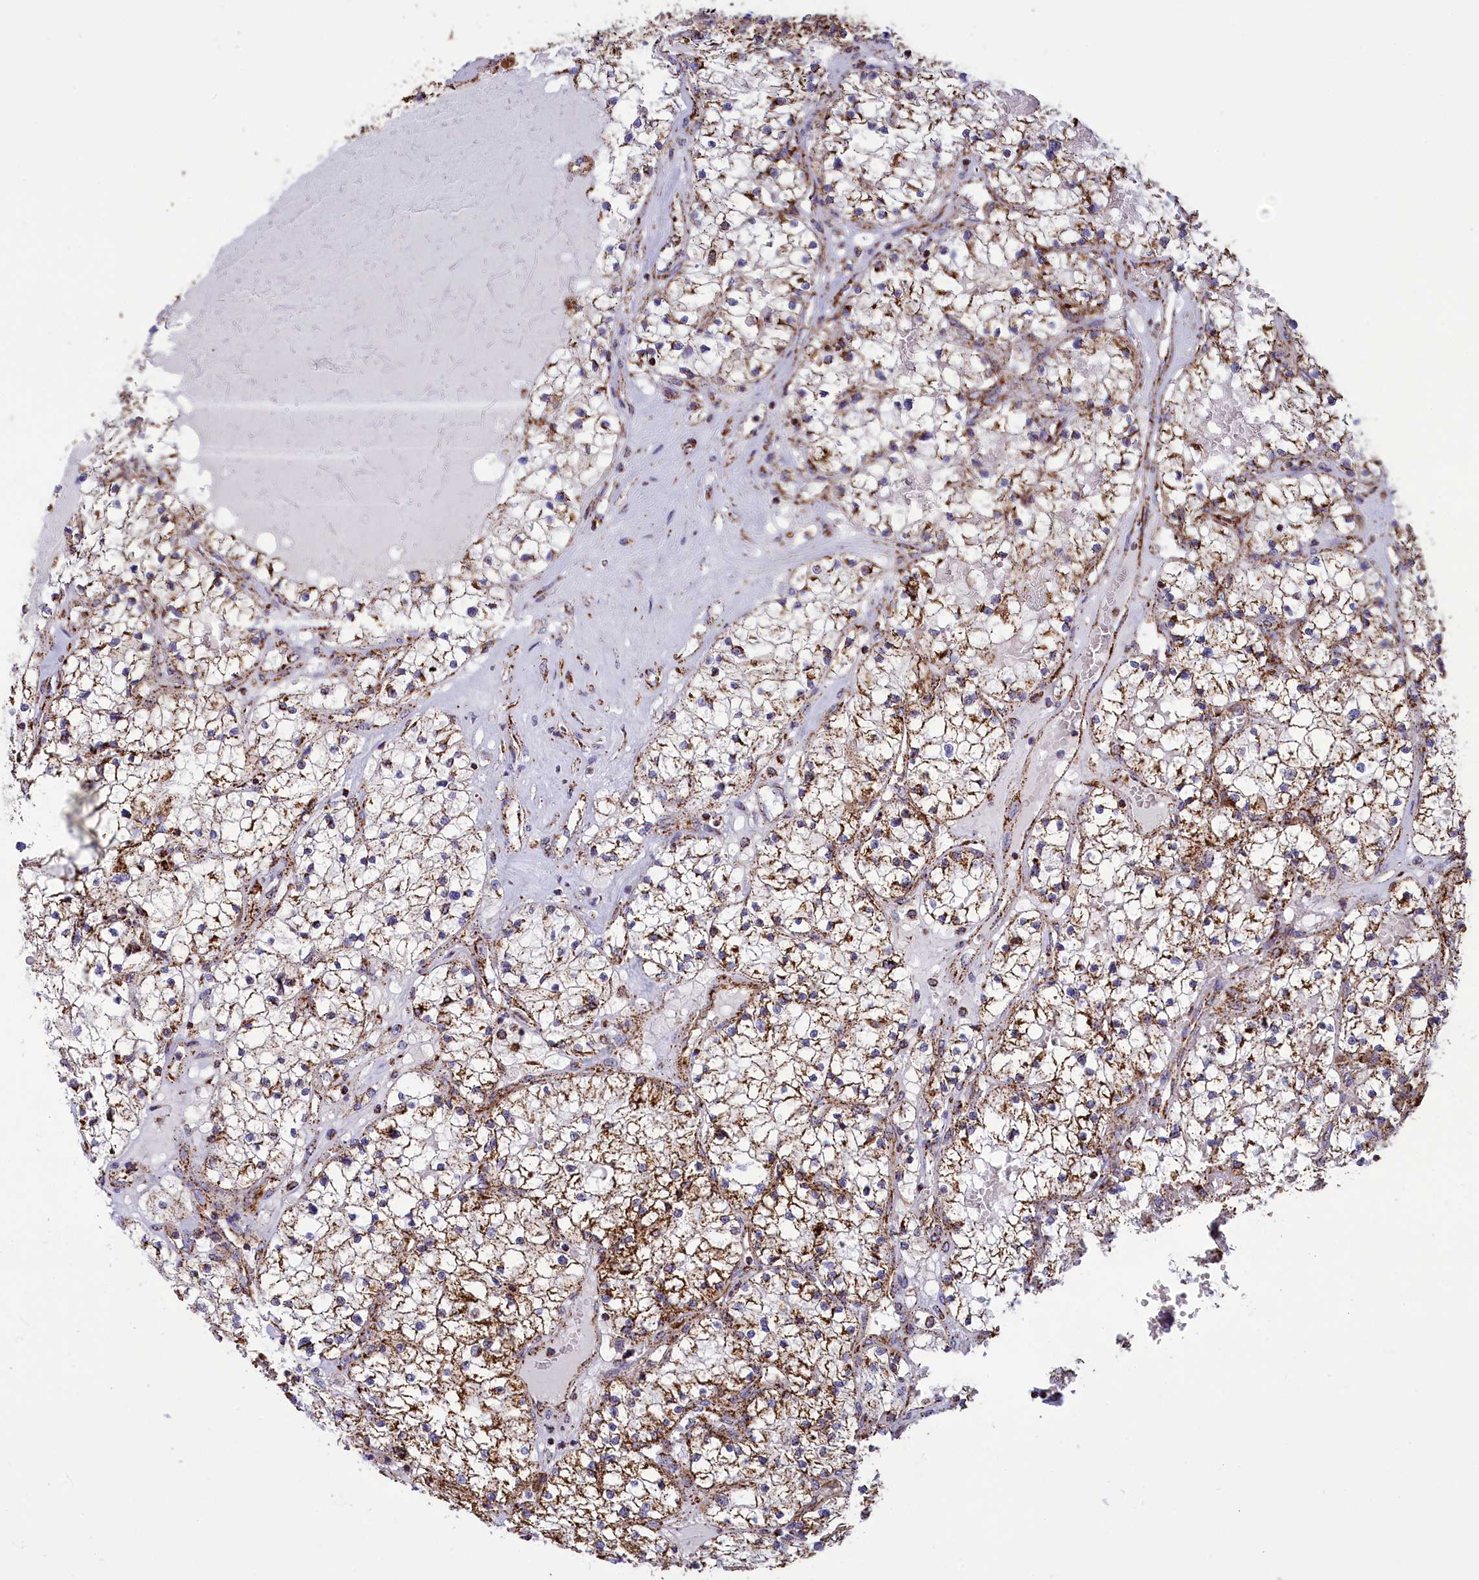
{"staining": {"intensity": "moderate", "quantity": ">75%", "location": "cytoplasmic/membranous"}, "tissue": "renal cancer", "cell_type": "Tumor cells", "image_type": "cancer", "snomed": [{"axis": "morphology", "description": "Normal tissue, NOS"}, {"axis": "morphology", "description": "Adenocarcinoma, NOS"}, {"axis": "topography", "description": "Kidney"}], "caption": "Moderate cytoplasmic/membranous positivity is appreciated in about >75% of tumor cells in adenocarcinoma (renal).", "gene": "ISOC2", "patient": {"sex": "male", "age": 68}}